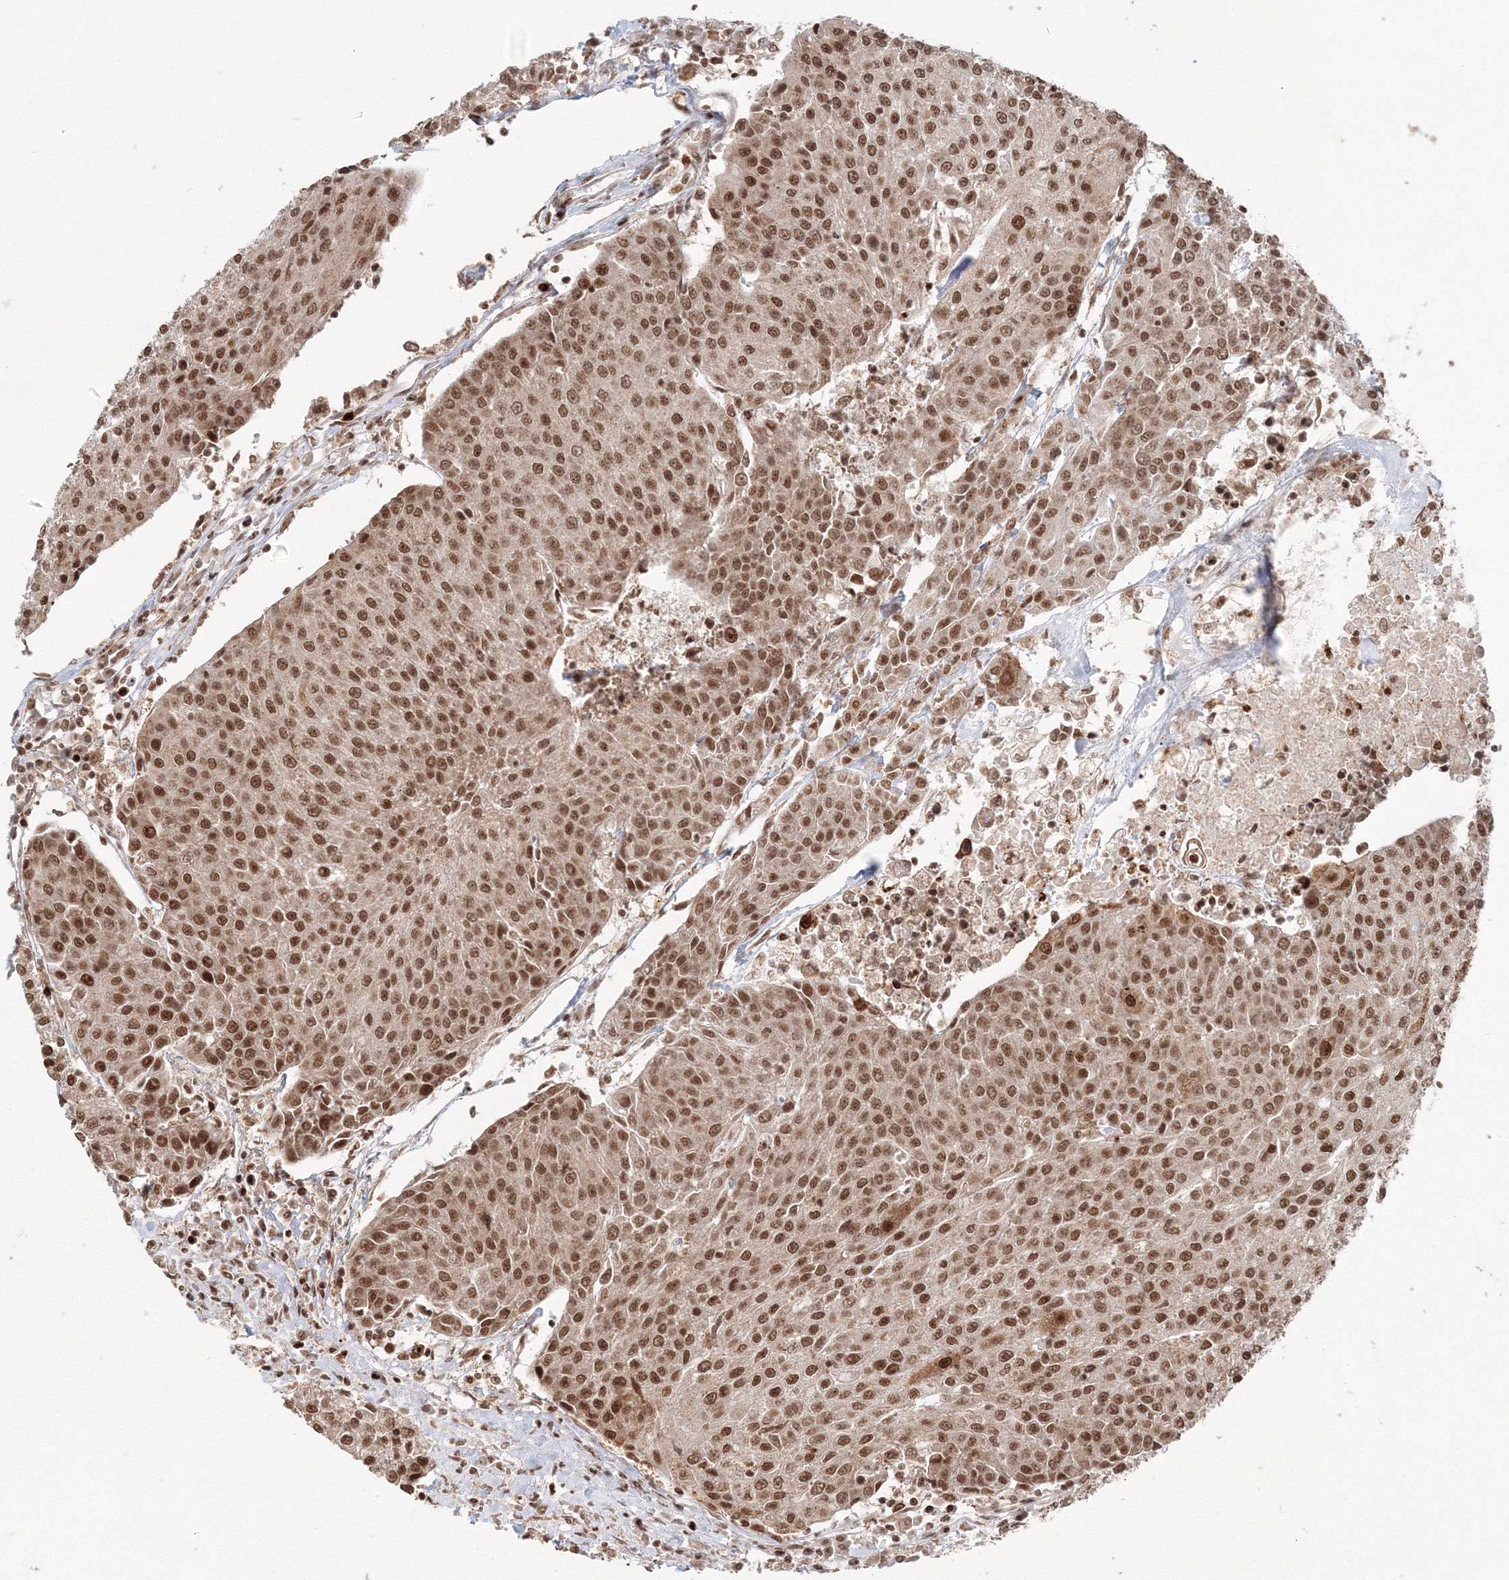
{"staining": {"intensity": "moderate", "quantity": ">75%", "location": "nuclear"}, "tissue": "urothelial cancer", "cell_type": "Tumor cells", "image_type": "cancer", "snomed": [{"axis": "morphology", "description": "Urothelial carcinoma, High grade"}, {"axis": "topography", "description": "Urinary bladder"}], "caption": "Immunohistochemistry (IHC) of human urothelial carcinoma (high-grade) shows medium levels of moderate nuclear expression in about >75% of tumor cells. (DAB (3,3'-diaminobenzidine) IHC with brightfield microscopy, high magnification).", "gene": "KIF20A", "patient": {"sex": "female", "age": 85}}